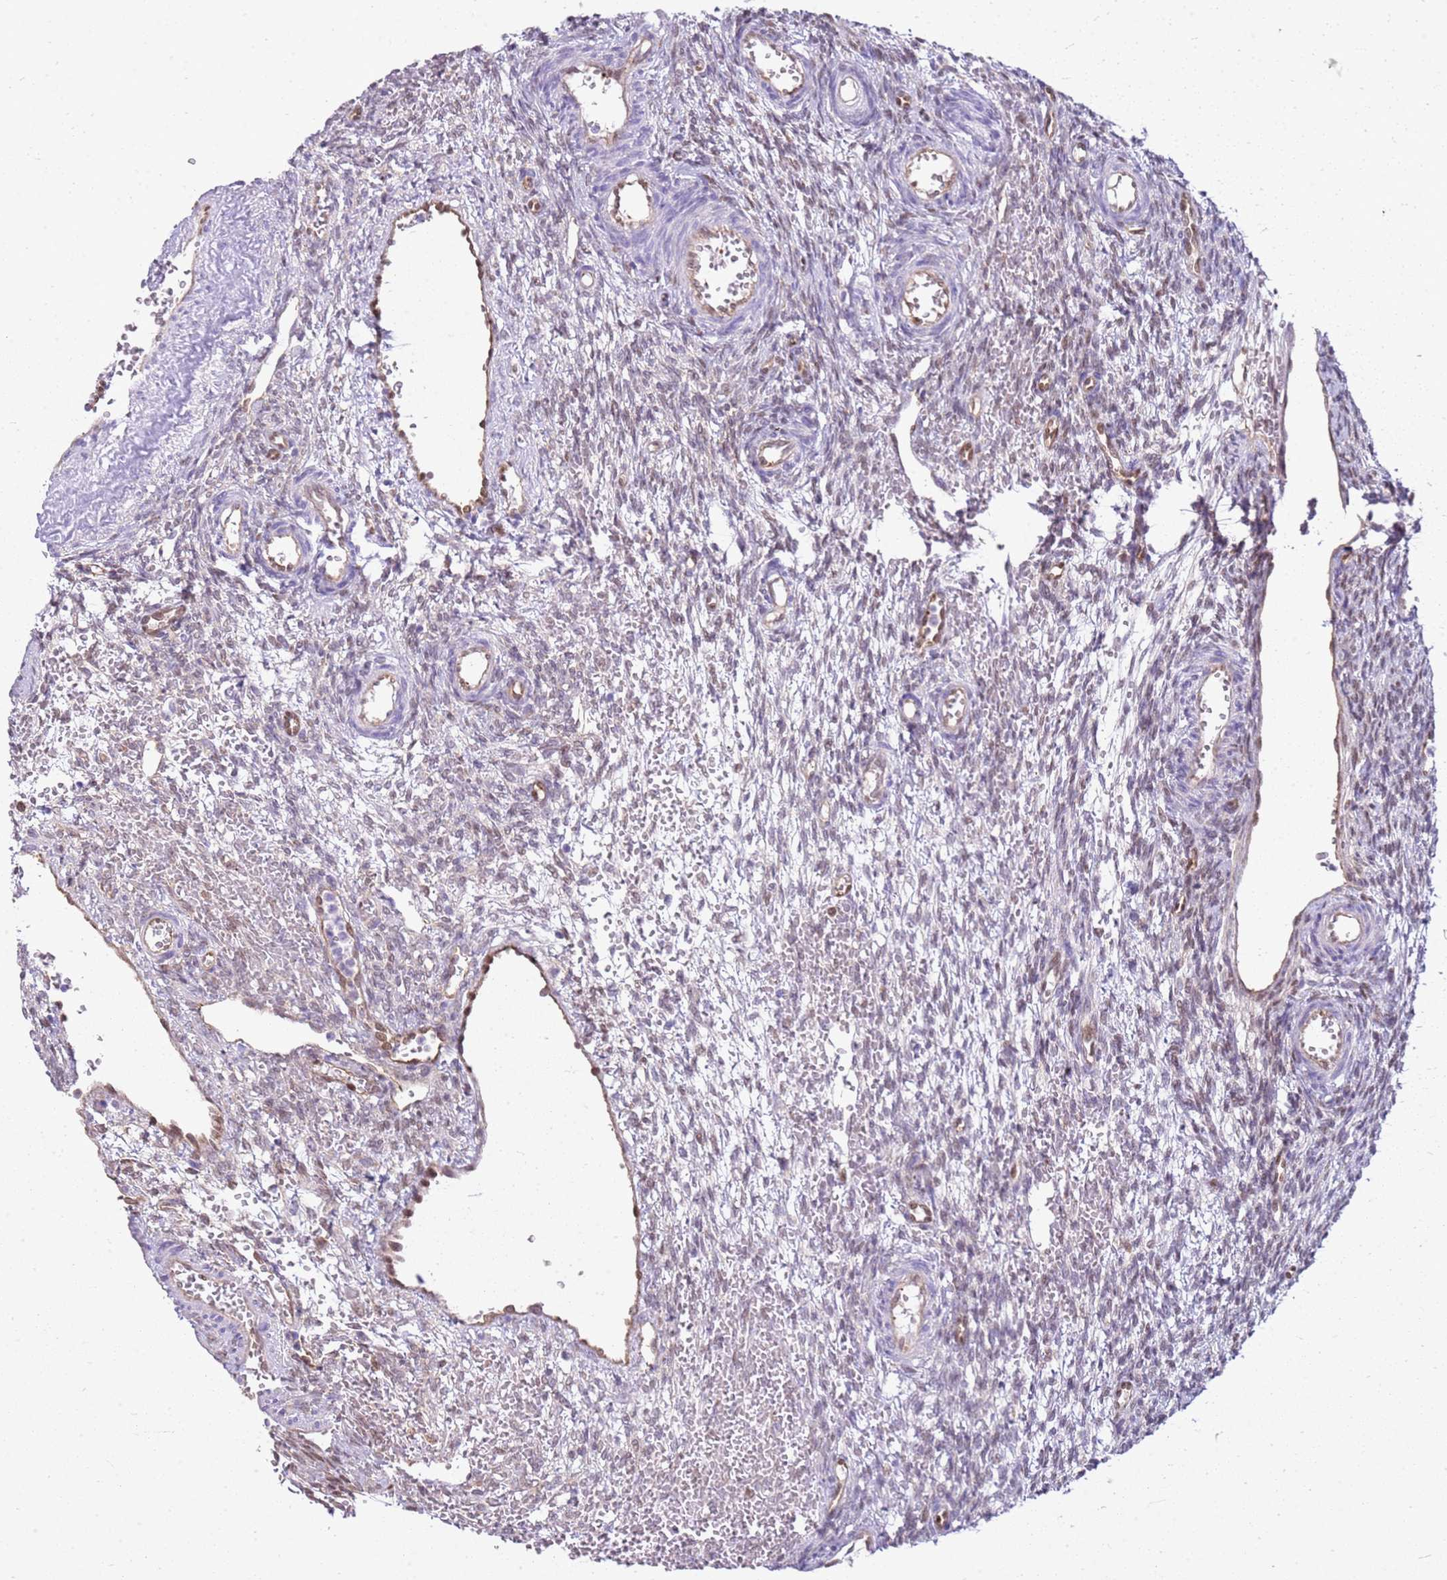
{"staining": {"intensity": "weak", "quantity": "<25%", "location": "cytoplasmic/membranous"}, "tissue": "ovary", "cell_type": "Ovarian stroma cells", "image_type": "normal", "snomed": [{"axis": "morphology", "description": "Normal tissue, NOS"}, {"axis": "topography", "description": "Ovary"}], "caption": "IHC image of unremarkable ovary stained for a protein (brown), which demonstrates no staining in ovarian stroma cells.", "gene": "YWHAE", "patient": {"sex": "female", "age": 39}}